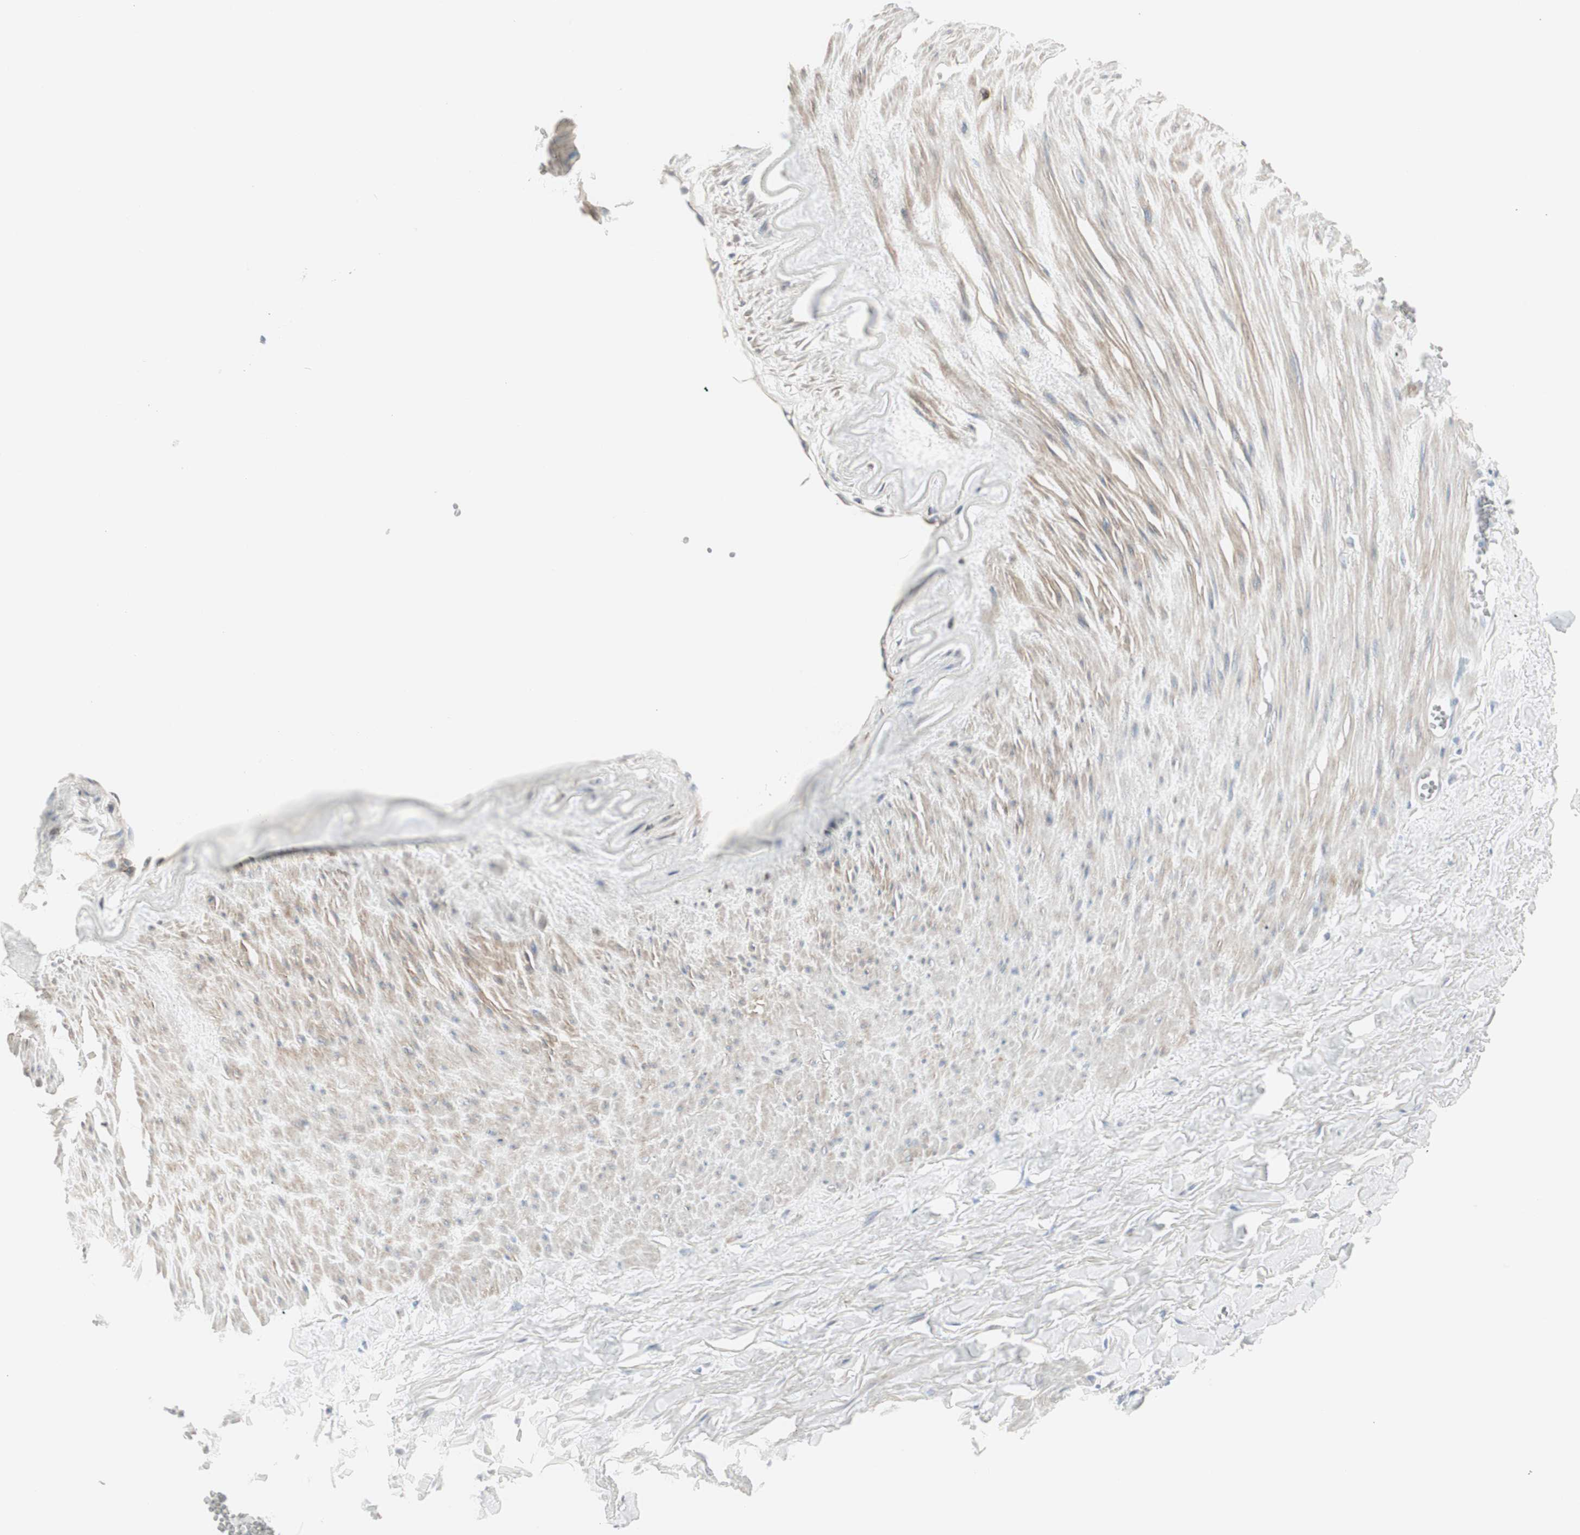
{"staining": {"intensity": "negative", "quantity": "none", "location": "none"}, "tissue": "adipose tissue", "cell_type": "Adipocytes", "image_type": "normal", "snomed": [{"axis": "morphology", "description": "Normal tissue, NOS"}, {"axis": "topography", "description": "Adipose tissue"}, {"axis": "topography", "description": "Peripheral nerve tissue"}], "caption": "This is a image of IHC staining of unremarkable adipose tissue, which shows no staining in adipocytes.", "gene": "CDHR5", "patient": {"sex": "male", "age": 52}}